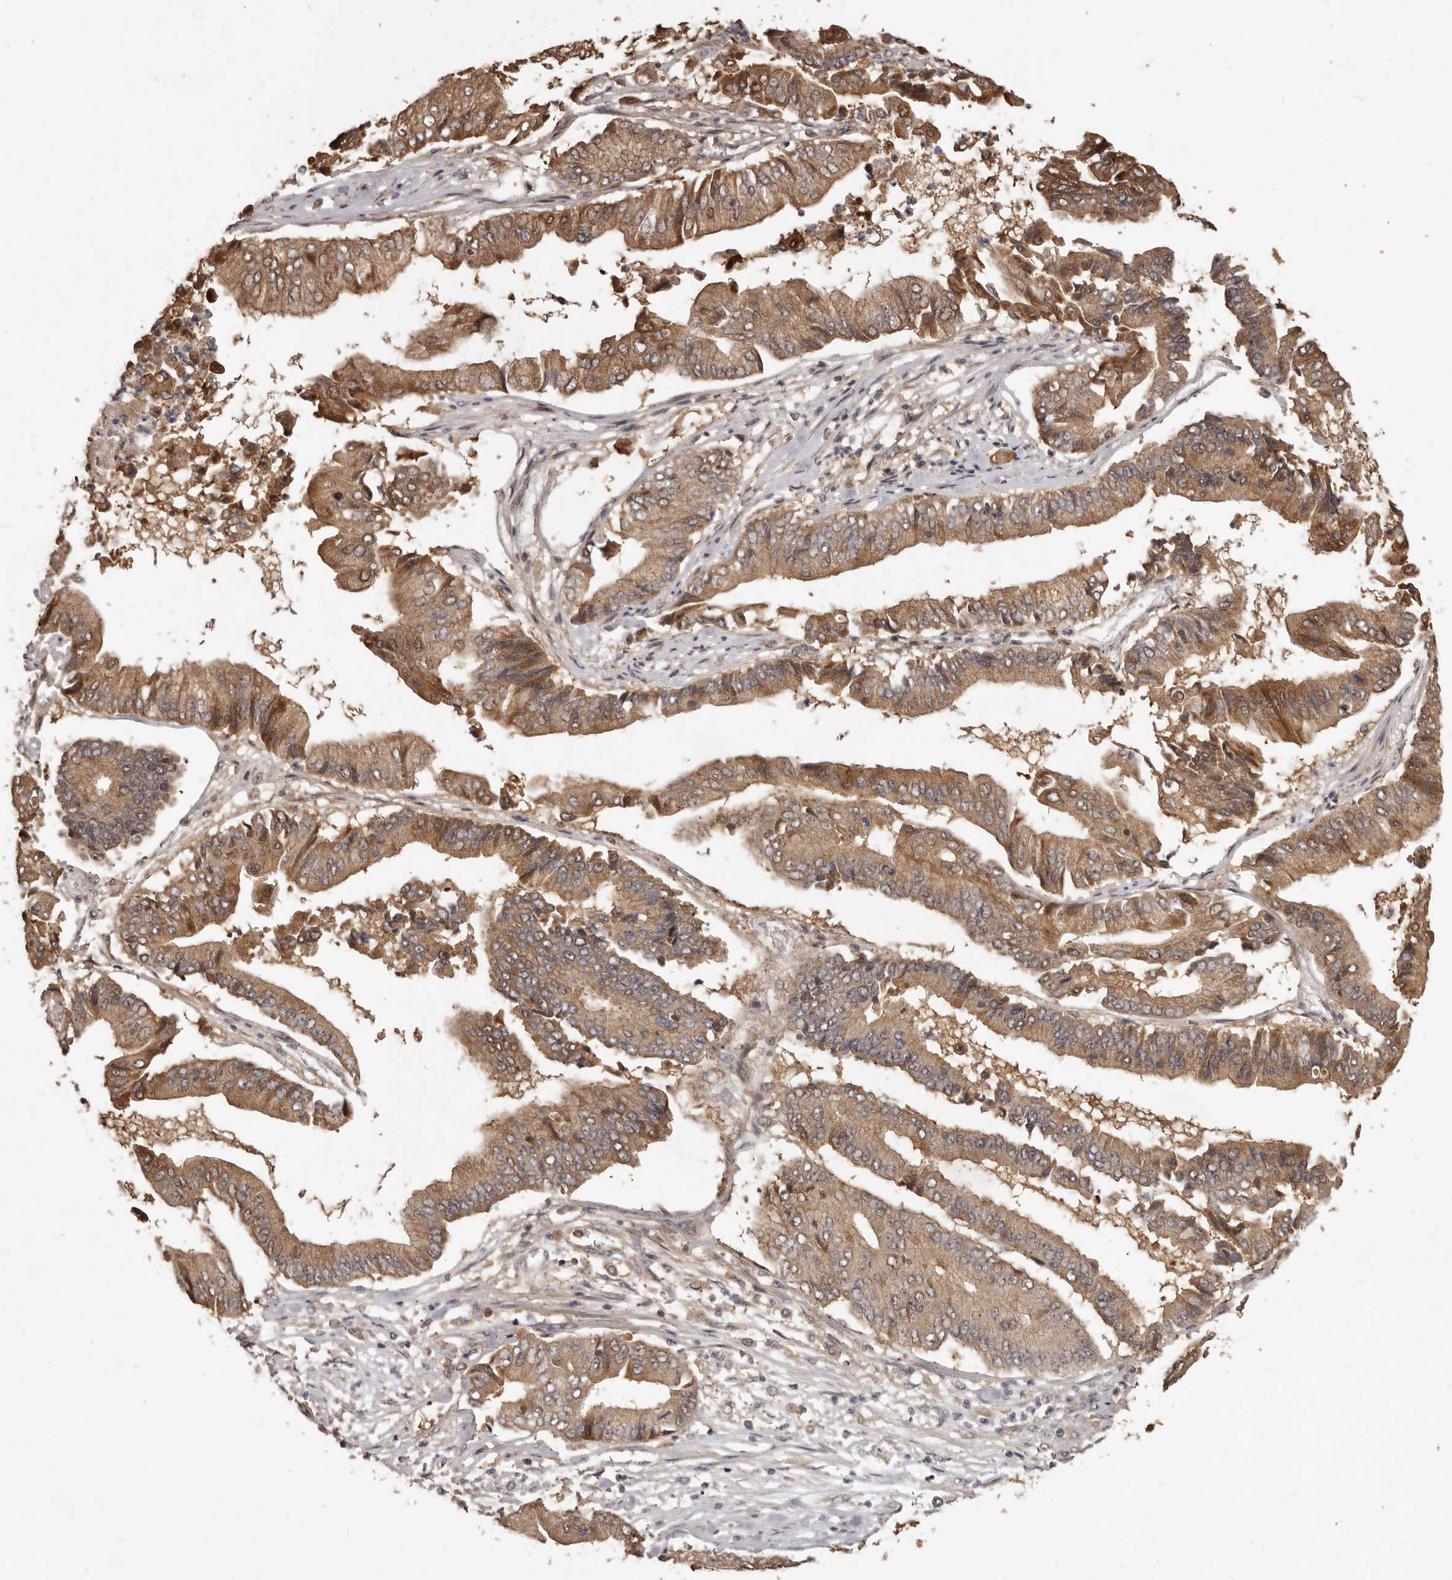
{"staining": {"intensity": "moderate", "quantity": ">75%", "location": "cytoplasmic/membranous"}, "tissue": "pancreatic cancer", "cell_type": "Tumor cells", "image_type": "cancer", "snomed": [{"axis": "morphology", "description": "Adenocarcinoma, NOS"}, {"axis": "topography", "description": "Pancreas"}], "caption": "Immunohistochemical staining of human pancreatic adenocarcinoma exhibits moderate cytoplasmic/membranous protein expression in approximately >75% of tumor cells.", "gene": "MTO1", "patient": {"sex": "female", "age": 77}}